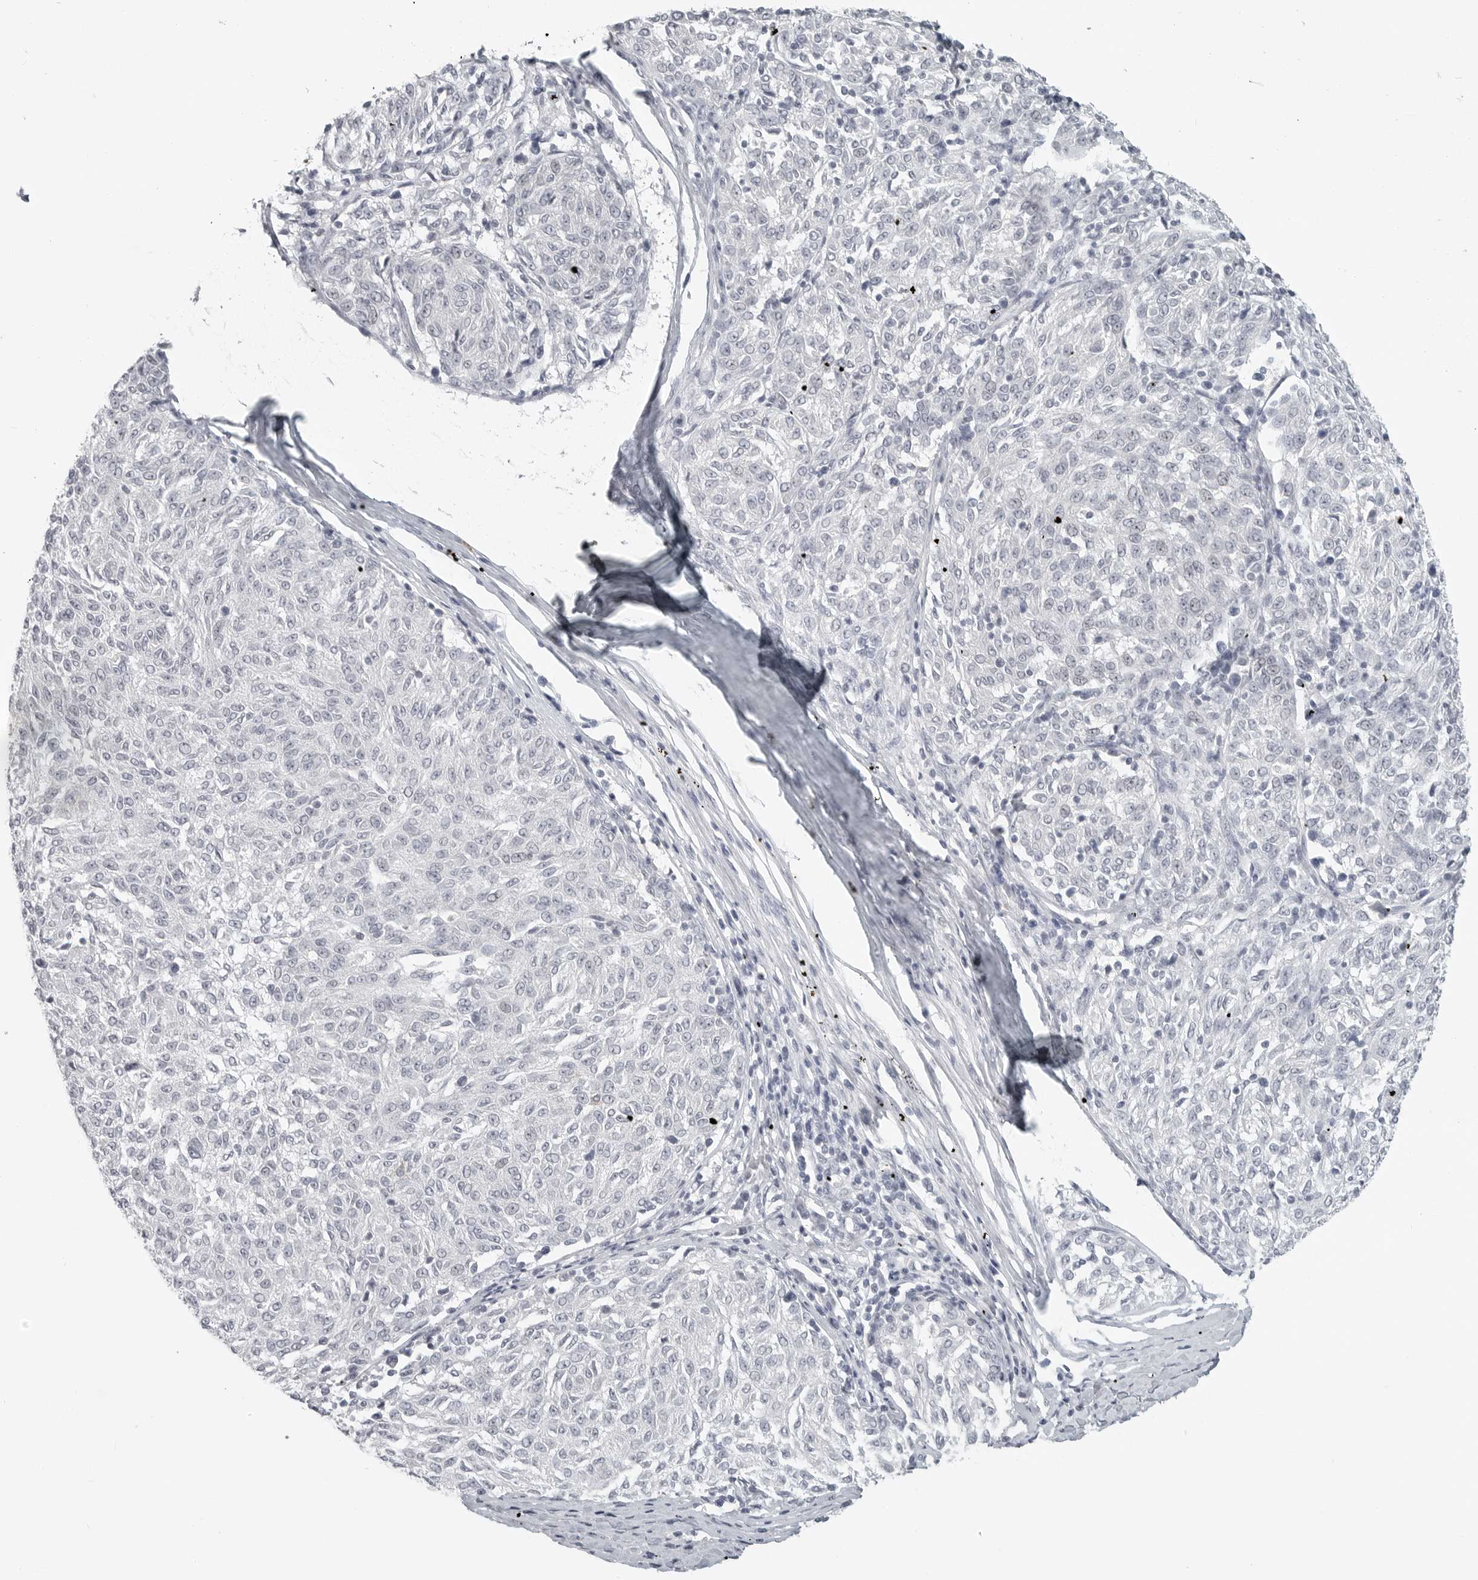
{"staining": {"intensity": "negative", "quantity": "none", "location": "none"}, "tissue": "melanoma", "cell_type": "Tumor cells", "image_type": "cancer", "snomed": [{"axis": "morphology", "description": "Malignant melanoma, NOS"}, {"axis": "topography", "description": "Skin"}], "caption": "Immunohistochemistry (IHC) of malignant melanoma exhibits no expression in tumor cells. Brightfield microscopy of immunohistochemistry stained with DAB (brown) and hematoxylin (blue), captured at high magnification.", "gene": "BPIFA1", "patient": {"sex": "female", "age": 72}}